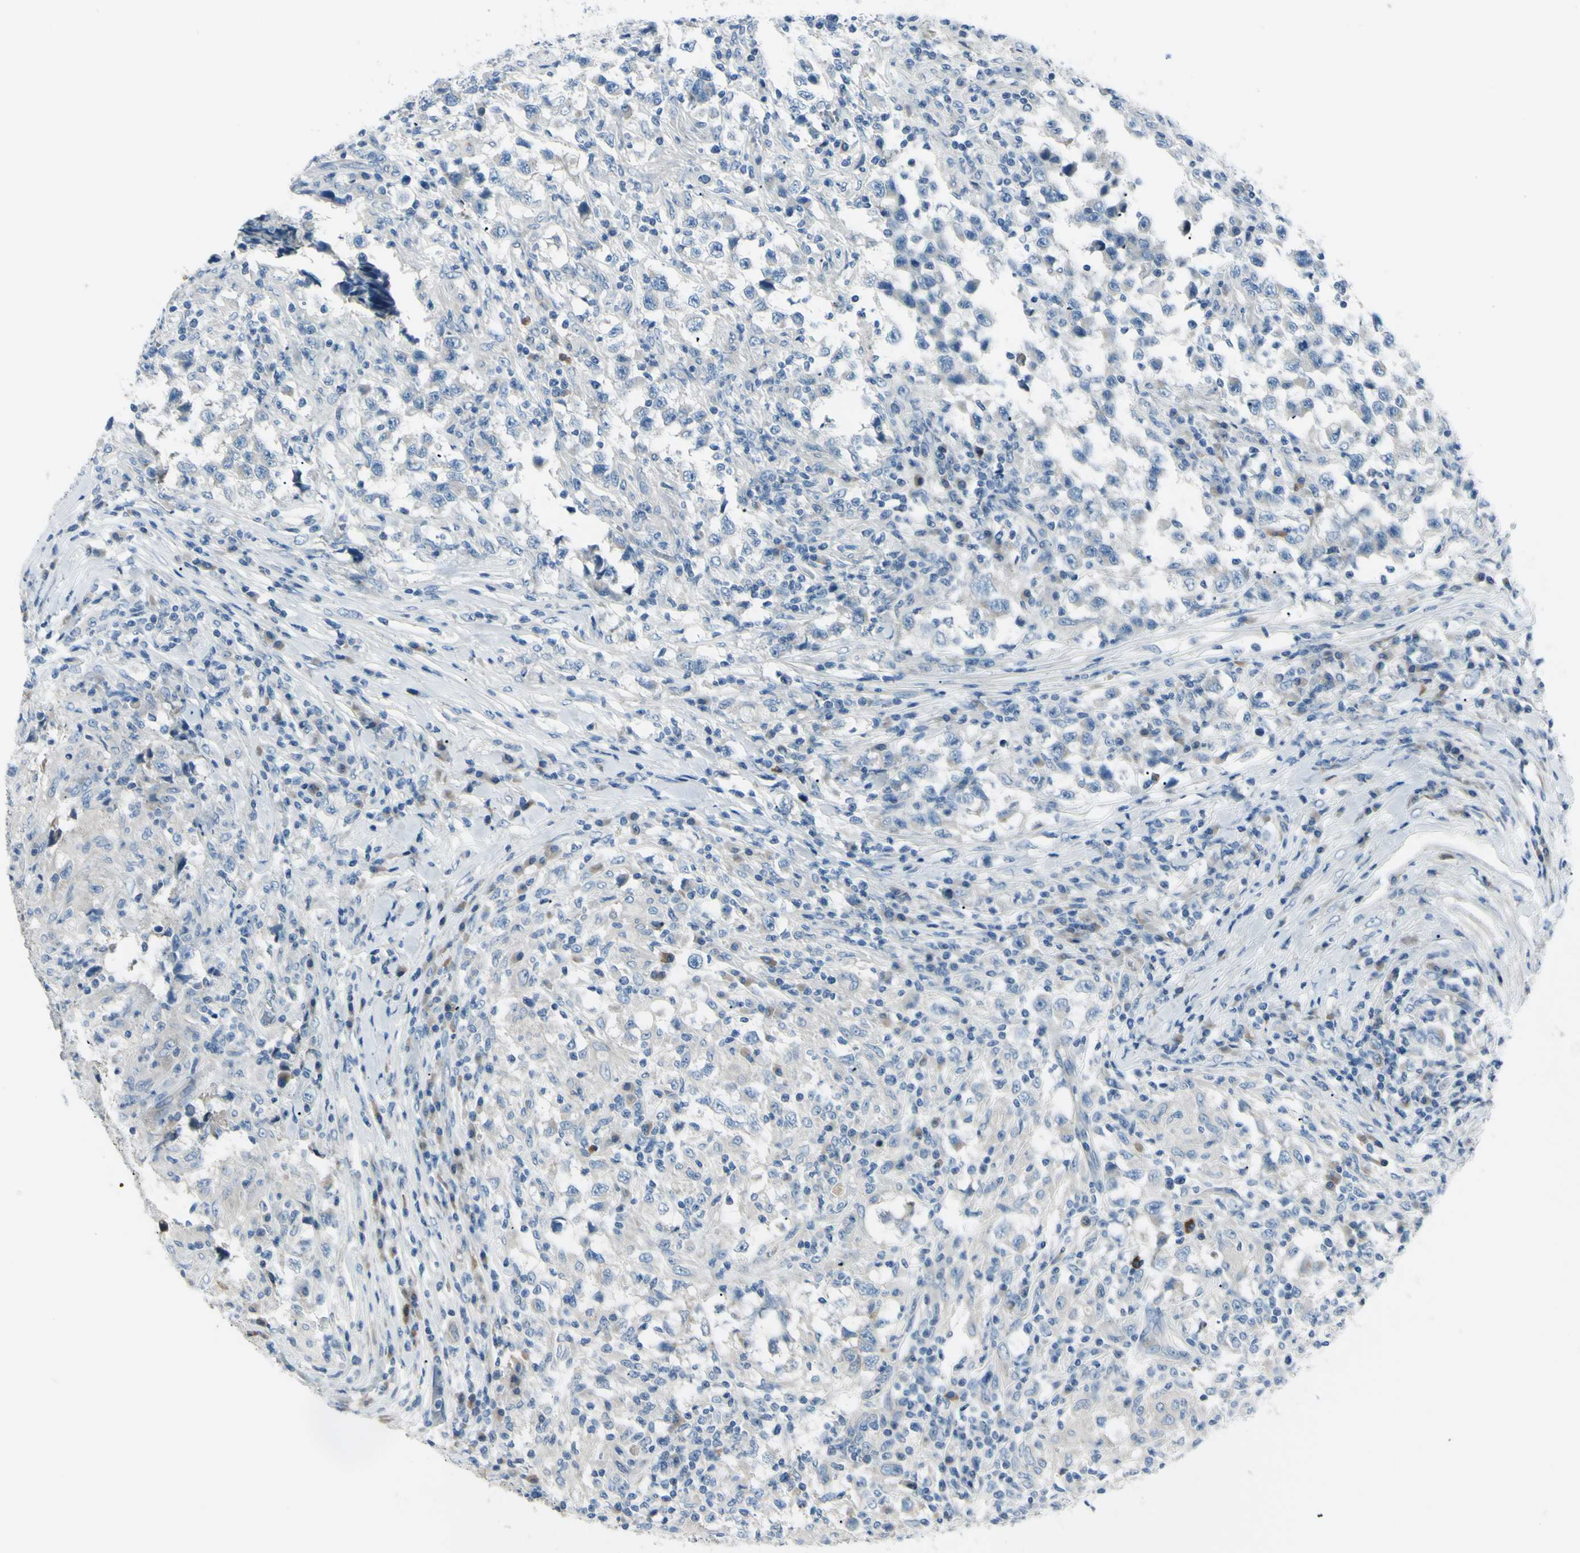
{"staining": {"intensity": "negative", "quantity": "none", "location": "none"}, "tissue": "testis cancer", "cell_type": "Tumor cells", "image_type": "cancer", "snomed": [{"axis": "morphology", "description": "Carcinoma, Embryonal, NOS"}, {"axis": "topography", "description": "Testis"}], "caption": "Protein analysis of embryonal carcinoma (testis) exhibits no significant expression in tumor cells.", "gene": "LRRK1", "patient": {"sex": "male", "age": 21}}